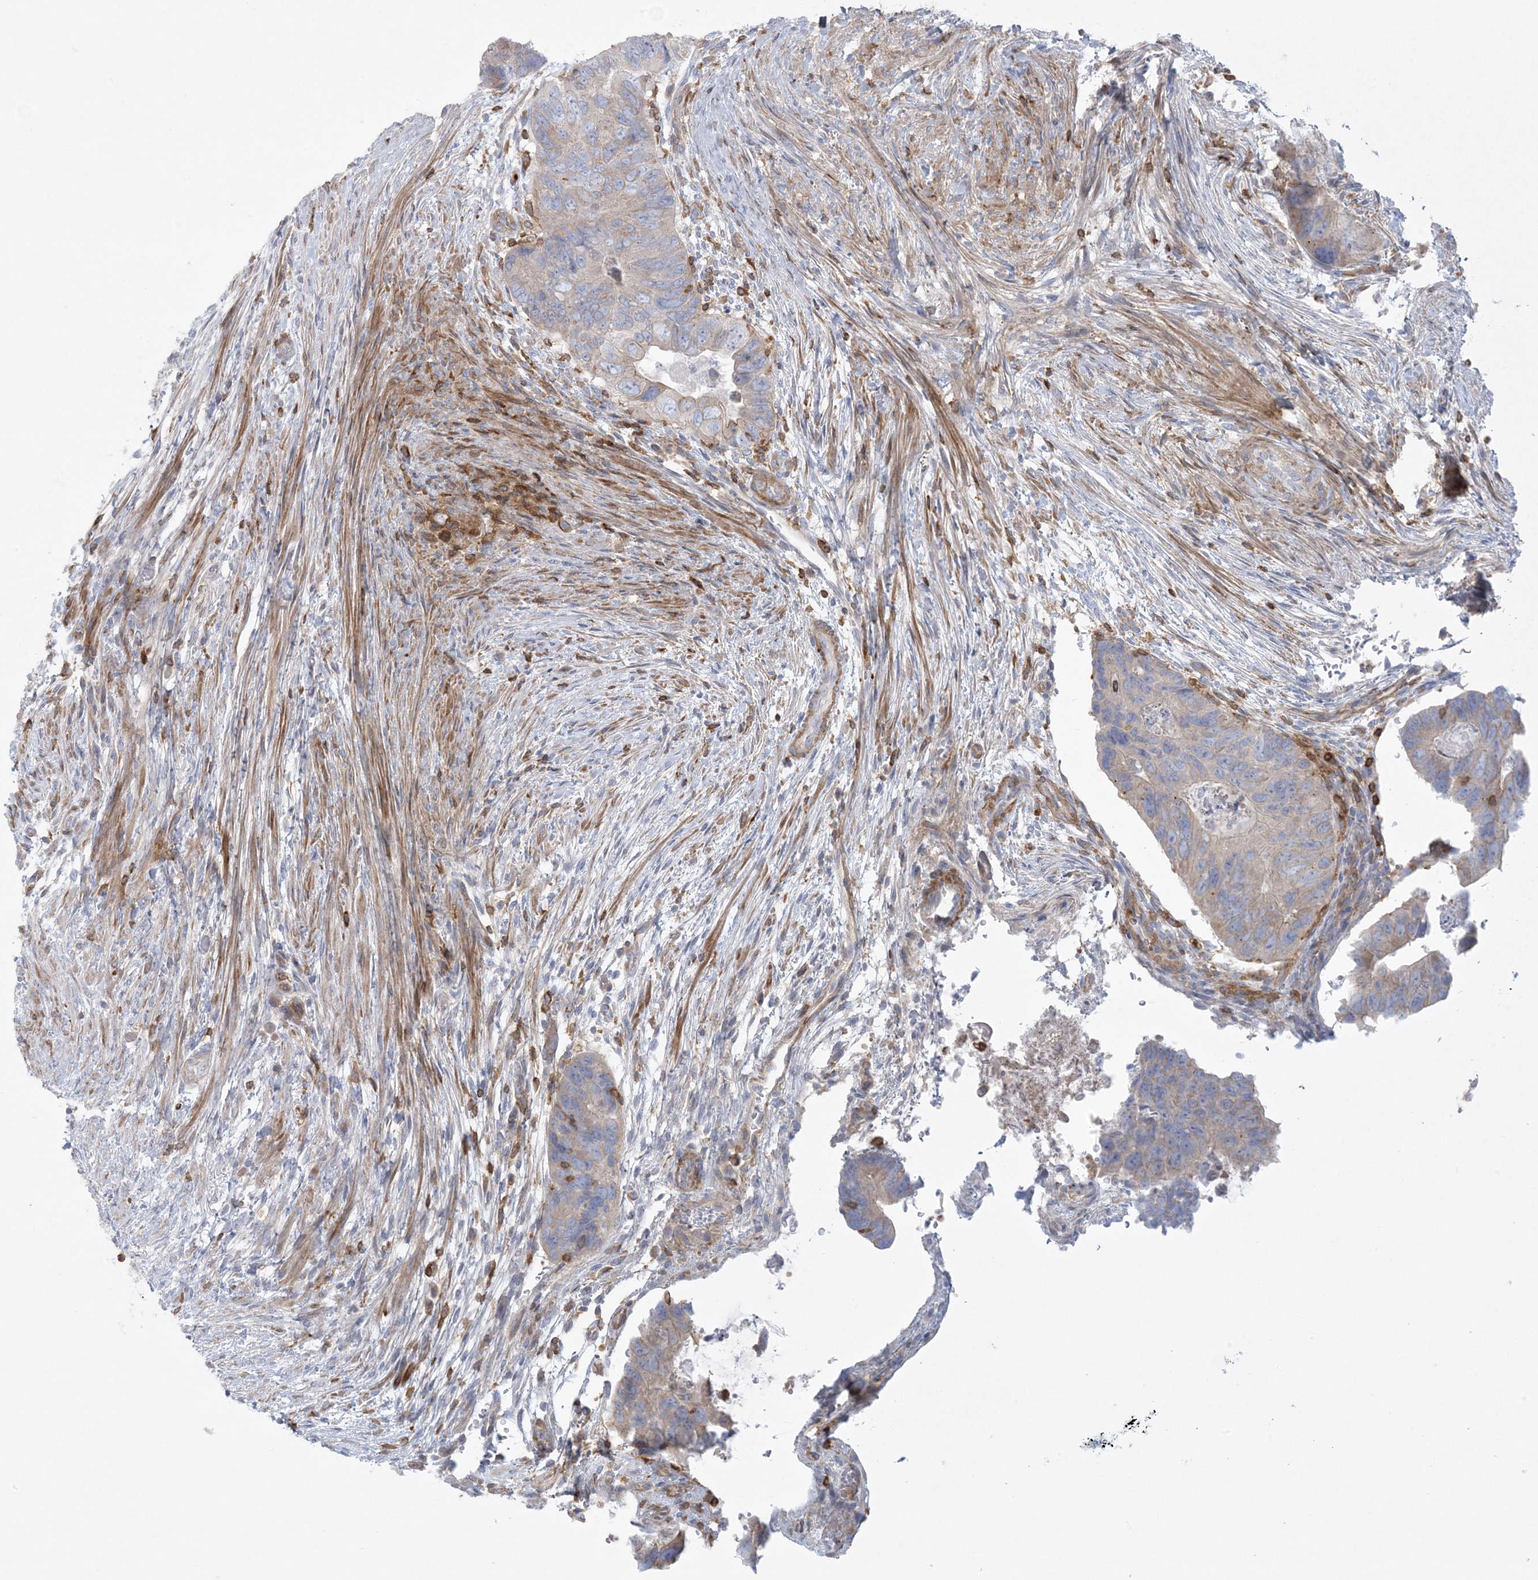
{"staining": {"intensity": "negative", "quantity": "none", "location": "none"}, "tissue": "colorectal cancer", "cell_type": "Tumor cells", "image_type": "cancer", "snomed": [{"axis": "morphology", "description": "Adenocarcinoma, NOS"}, {"axis": "topography", "description": "Rectum"}], "caption": "Tumor cells are negative for protein expression in human colorectal adenocarcinoma. (DAB IHC, high magnification).", "gene": "ARHGAP30", "patient": {"sex": "male", "age": 63}}